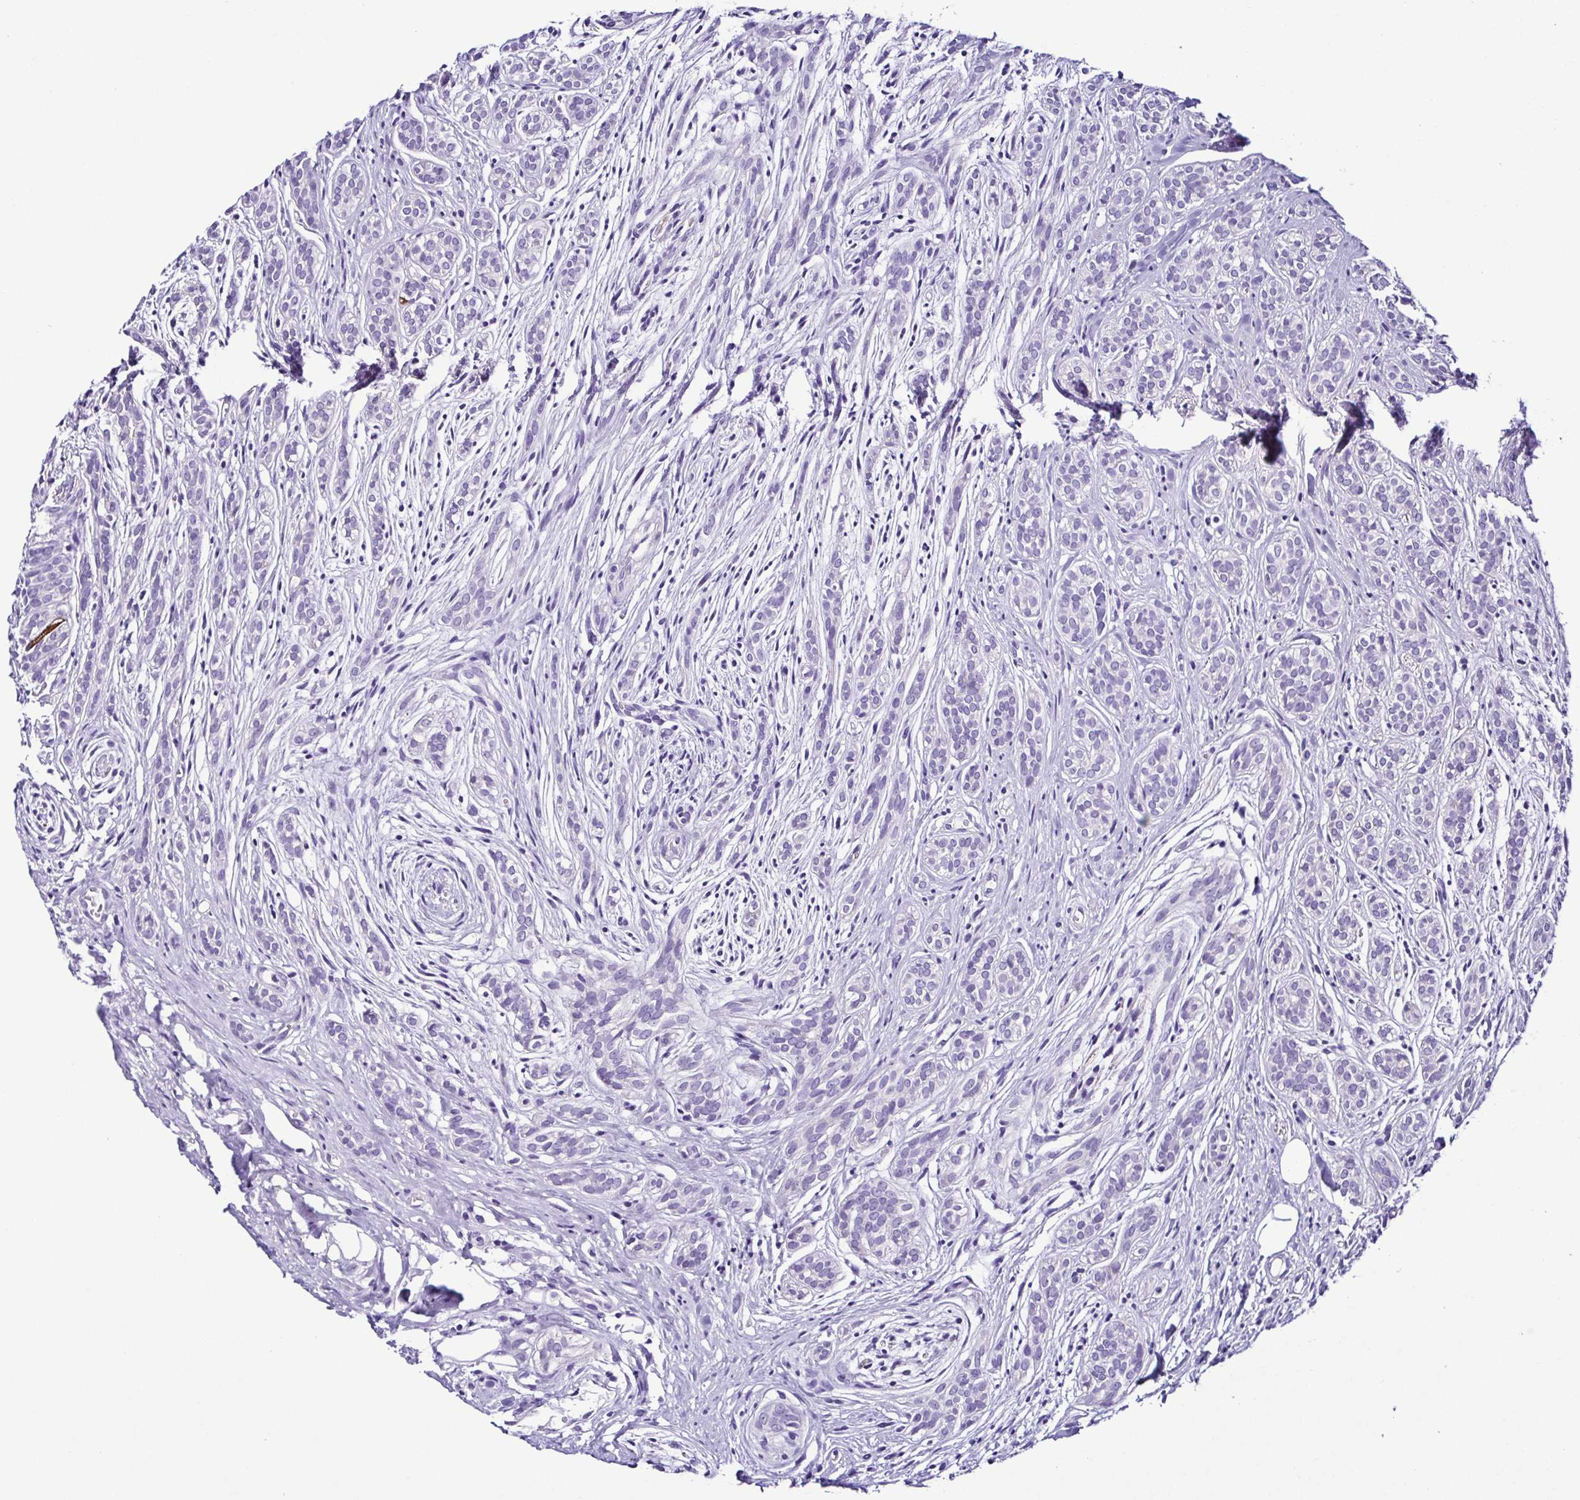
{"staining": {"intensity": "negative", "quantity": "none", "location": "none"}, "tissue": "head and neck cancer", "cell_type": "Tumor cells", "image_type": "cancer", "snomed": [{"axis": "morphology", "description": "Adenocarcinoma, NOS"}, {"axis": "topography", "description": "Head-Neck"}], "caption": "Image shows no protein positivity in tumor cells of head and neck cancer (adenocarcinoma) tissue. The staining was performed using DAB (3,3'-diaminobenzidine) to visualize the protein expression in brown, while the nuclei were stained in blue with hematoxylin (Magnification: 20x).", "gene": "SRL", "patient": {"sex": "female", "age": 57}}